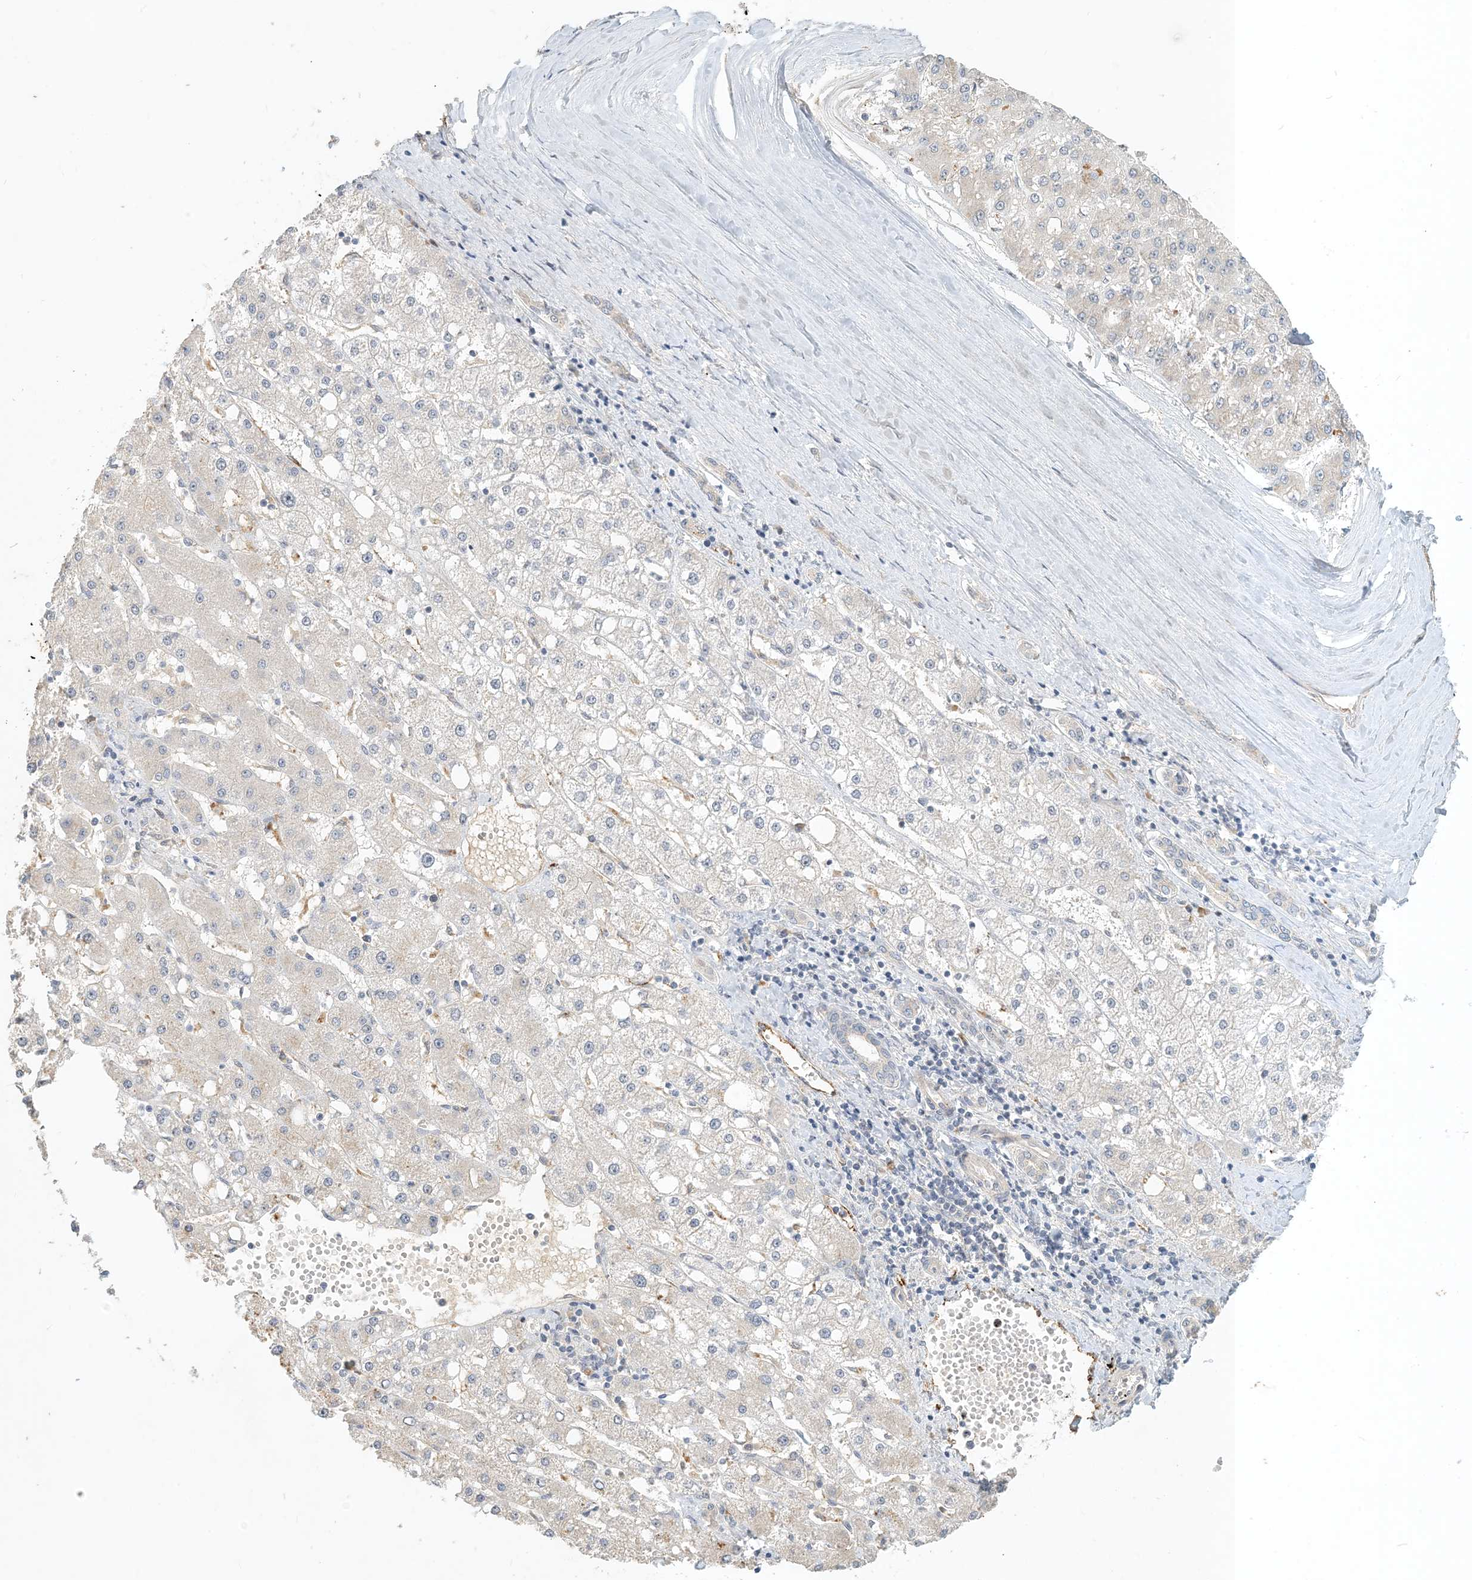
{"staining": {"intensity": "negative", "quantity": "none", "location": "none"}, "tissue": "liver cancer", "cell_type": "Tumor cells", "image_type": "cancer", "snomed": [{"axis": "morphology", "description": "Carcinoma, Hepatocellular, NOS"}, {"axis": "topography", "description": "Liver"}], "caption": "Immunohistochemical staining of human liver cancer shows no significant staining in tumor cells. Brightfield microscopy of IHC stained with DAB (brown) and hematoxylin (blue), captured at high magnification.", "gene": "ZBTB3", "patient": {"sex": "male", "age": 67}}